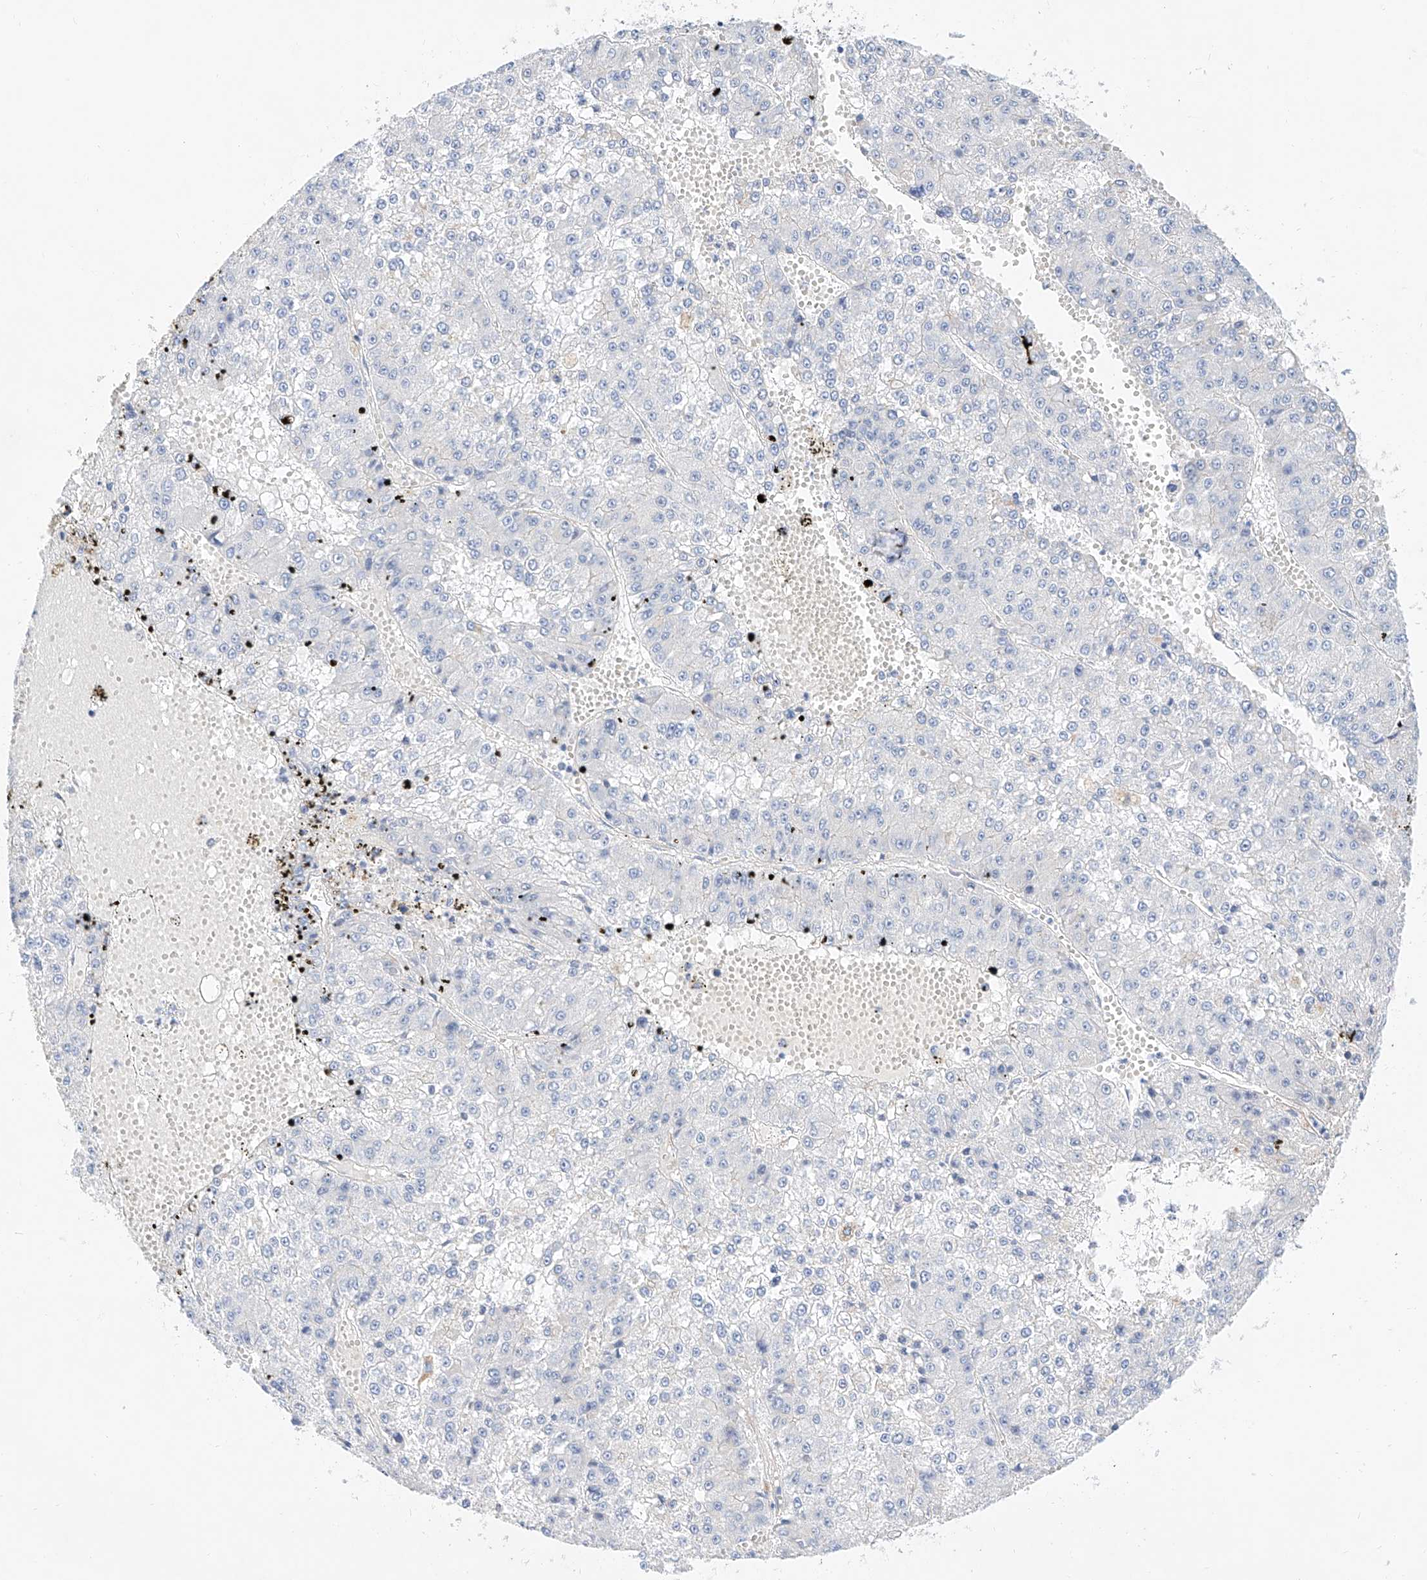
{"staining": {"intensity": "negative", "quantity": "none", "location": "none"}, "tissue": "liver cancer", "cell_type": "Tumor cells", "image_type": "cancer", "snomed": [{"axis": "morphology", "description": "Carcinoma, Hepatocellular, NOS"}, {"axis": "topography", "description": "Liver"}], "caption": "DAB (3,3'-diaminobenzidine) immunohistochemical staining of hepatocellular carcinoma (liver) displays no significant staining in tumor cells.", "gene": "SBSPON", "patient": {"sex": "female", "age": 73}}